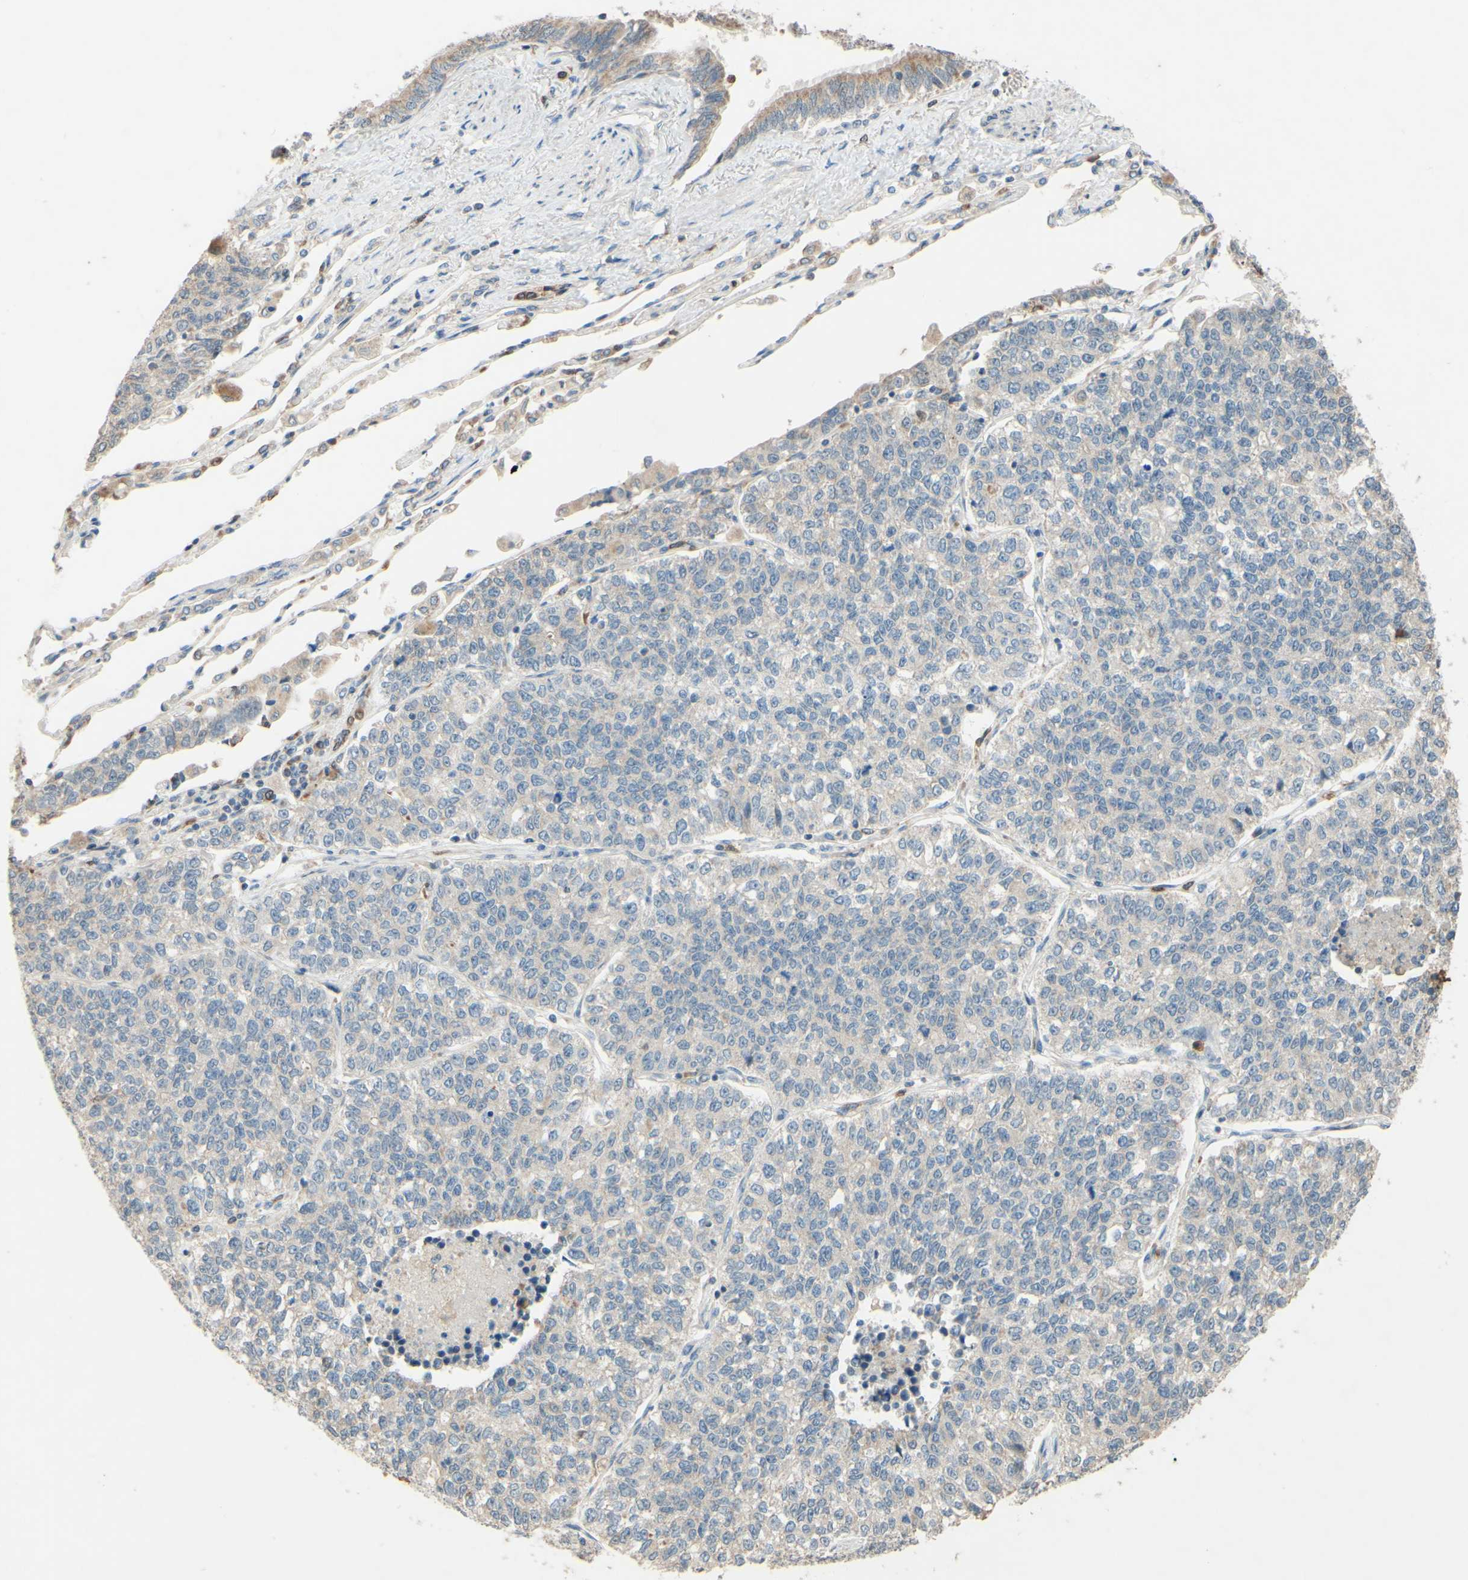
{"staining": {"intensity": "weak", "quantity": ">75%", "location": "cytoplasmic/membranous"}, "tissue": "lung cancer", "cell_type": "Tumor cells", "image_type": "cancer", "snomed": [{"axis": "morphology", "description": "Adenocarcinoma, NOS"}, {"axis": "topography", "description": "Lung"}], "caption": "Brown immunohistochemical staining in human lung cancer exhibits weak cytoplasmic/membranous staining in approximately >75% of tumor cells.", "gene": "GATA1", "patient": {"sex": "male", "age": 49}}